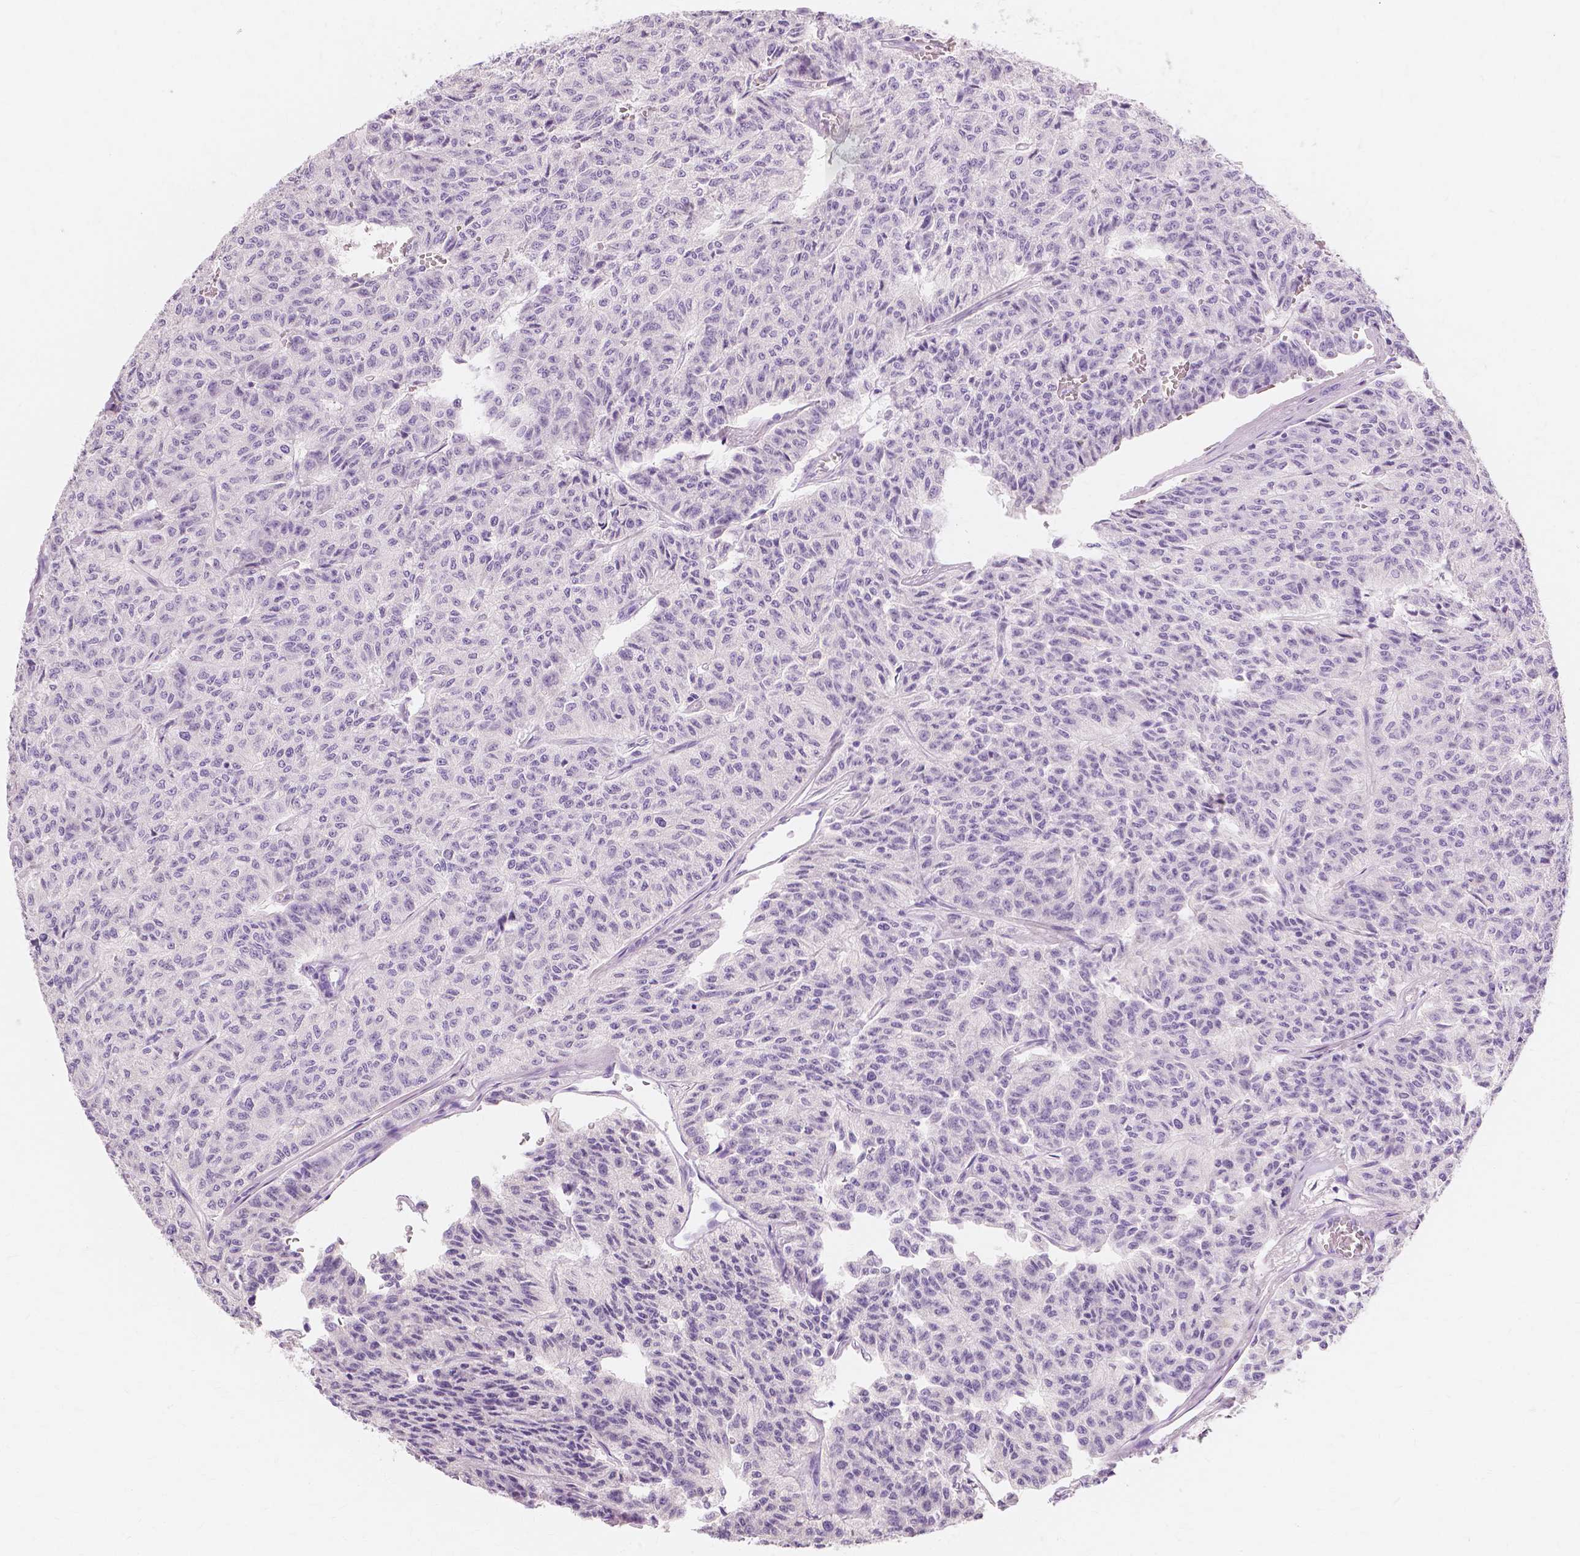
{"staining": {"intensity": "negative", "quantity": "none", "location": "none"}, "tissue": "carcinoid", "cell_type": "Tumor cells", "image_type": "cancer", "snomed": [{"axis": "morphology", "description": "Carcinoid, malignant, NOS"}, {"axis": "topography", "description": "Lung"}], "caption": "This is a image of immunohistochemistry (IHC) staining of malignant carcinoid, which shows no staining in tumor cells. (DAB (3,3'-diaminobenzidine) immunohistochemistry (IHC) visualized using brightfield microscopy, high magnification).", "gene": "MUC12", "patient": {"sex": "male", "age": 71}}